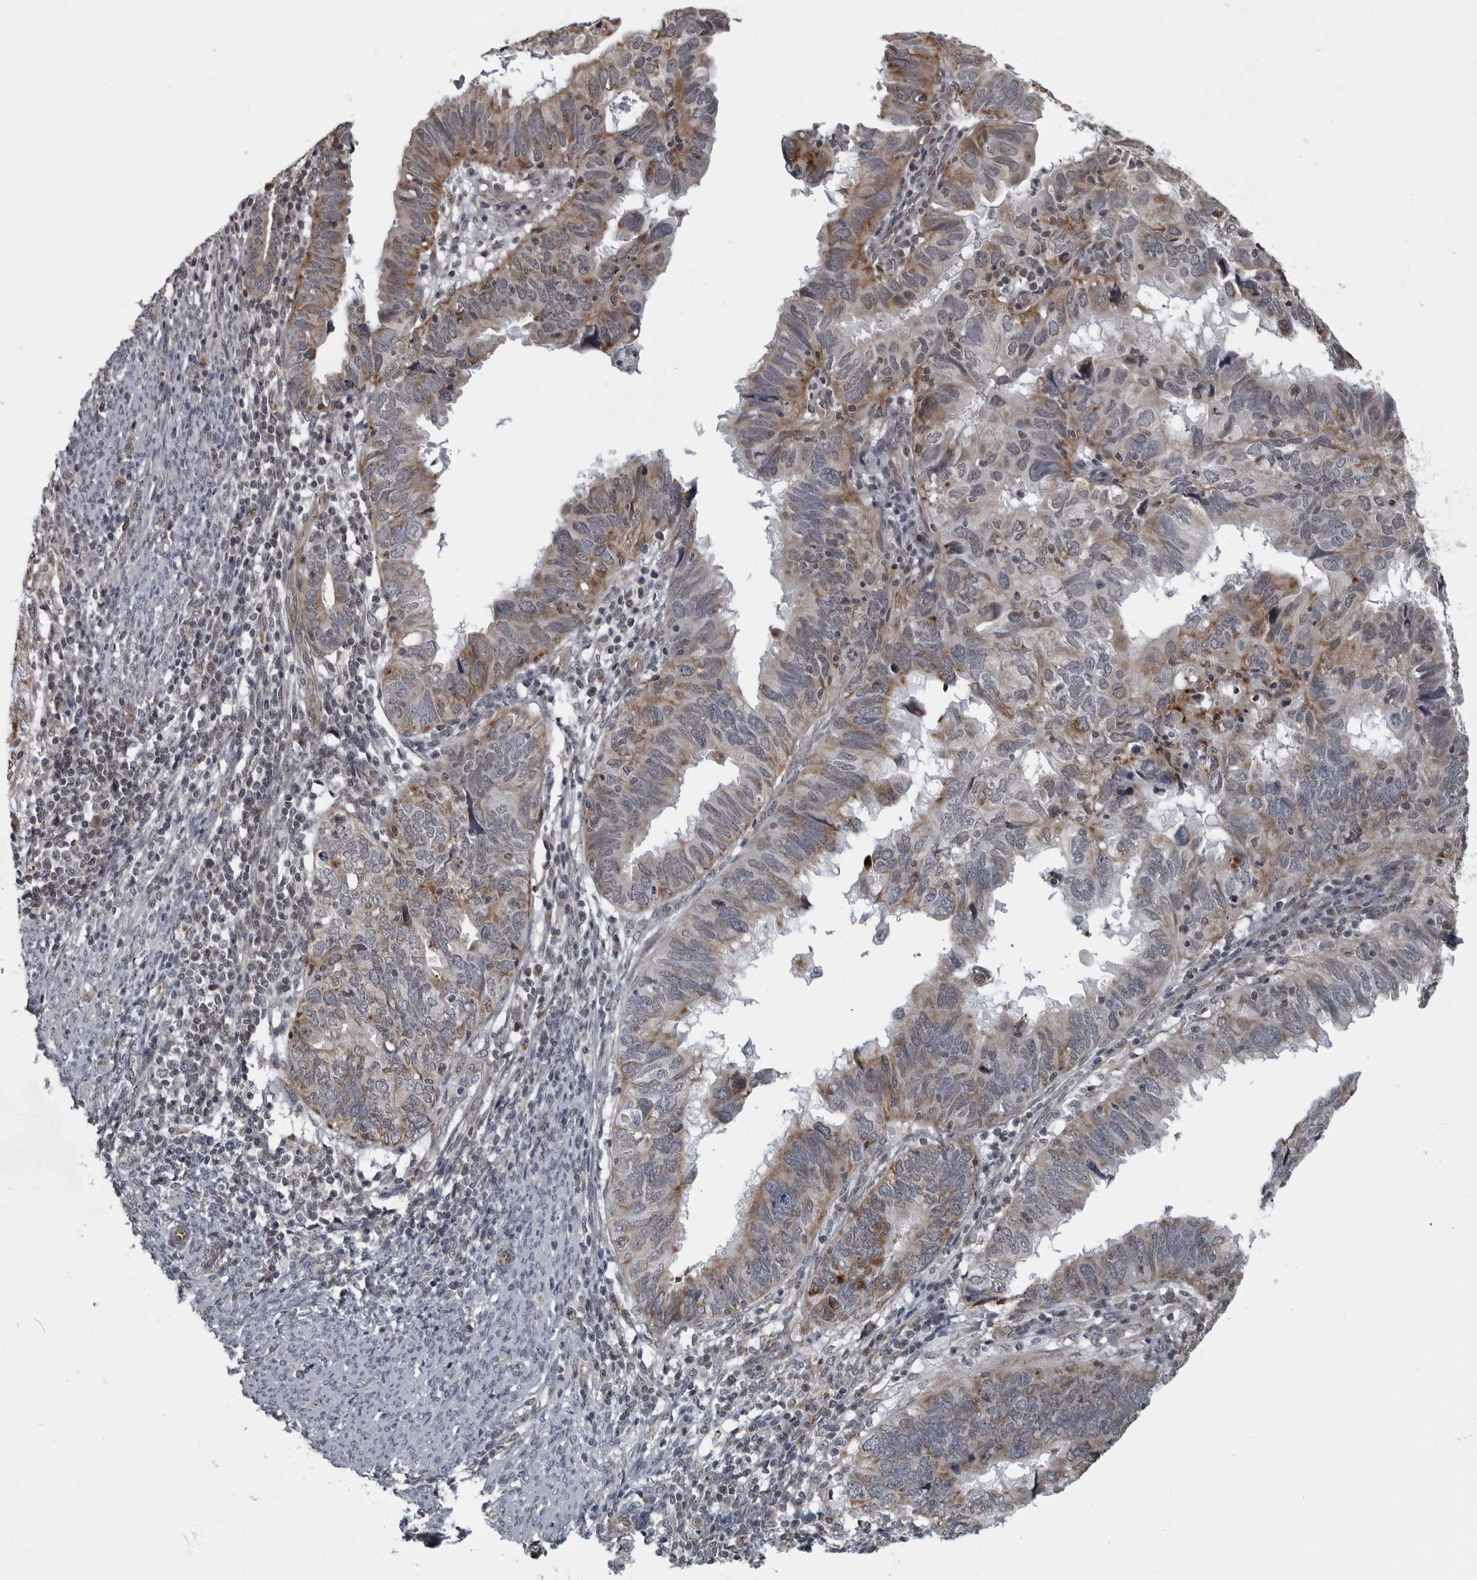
{"staining": {"intensity": "moderate", "quantity": "25%-75%", "location": "cytoplasmic/membranous"}, "tissue": "endometrial cancer", "cell_type": "Tumor cells", "image_type": "cancer", "snomed": [{"axis": "morphology", "description": "Adenocarcinoma, NOS"}, {"axis": "topography", "description": "Uterus"}], "caption": "A photomicrograph showing moderate cytoplasmic/membranous staining in about 25%-75% of tumor cells in adenocarcinoma (endometrial), as visualized by brown immunohistochemical staining.", "gene": "RTCA", "patient": {"sex": "female", "age": 77}}